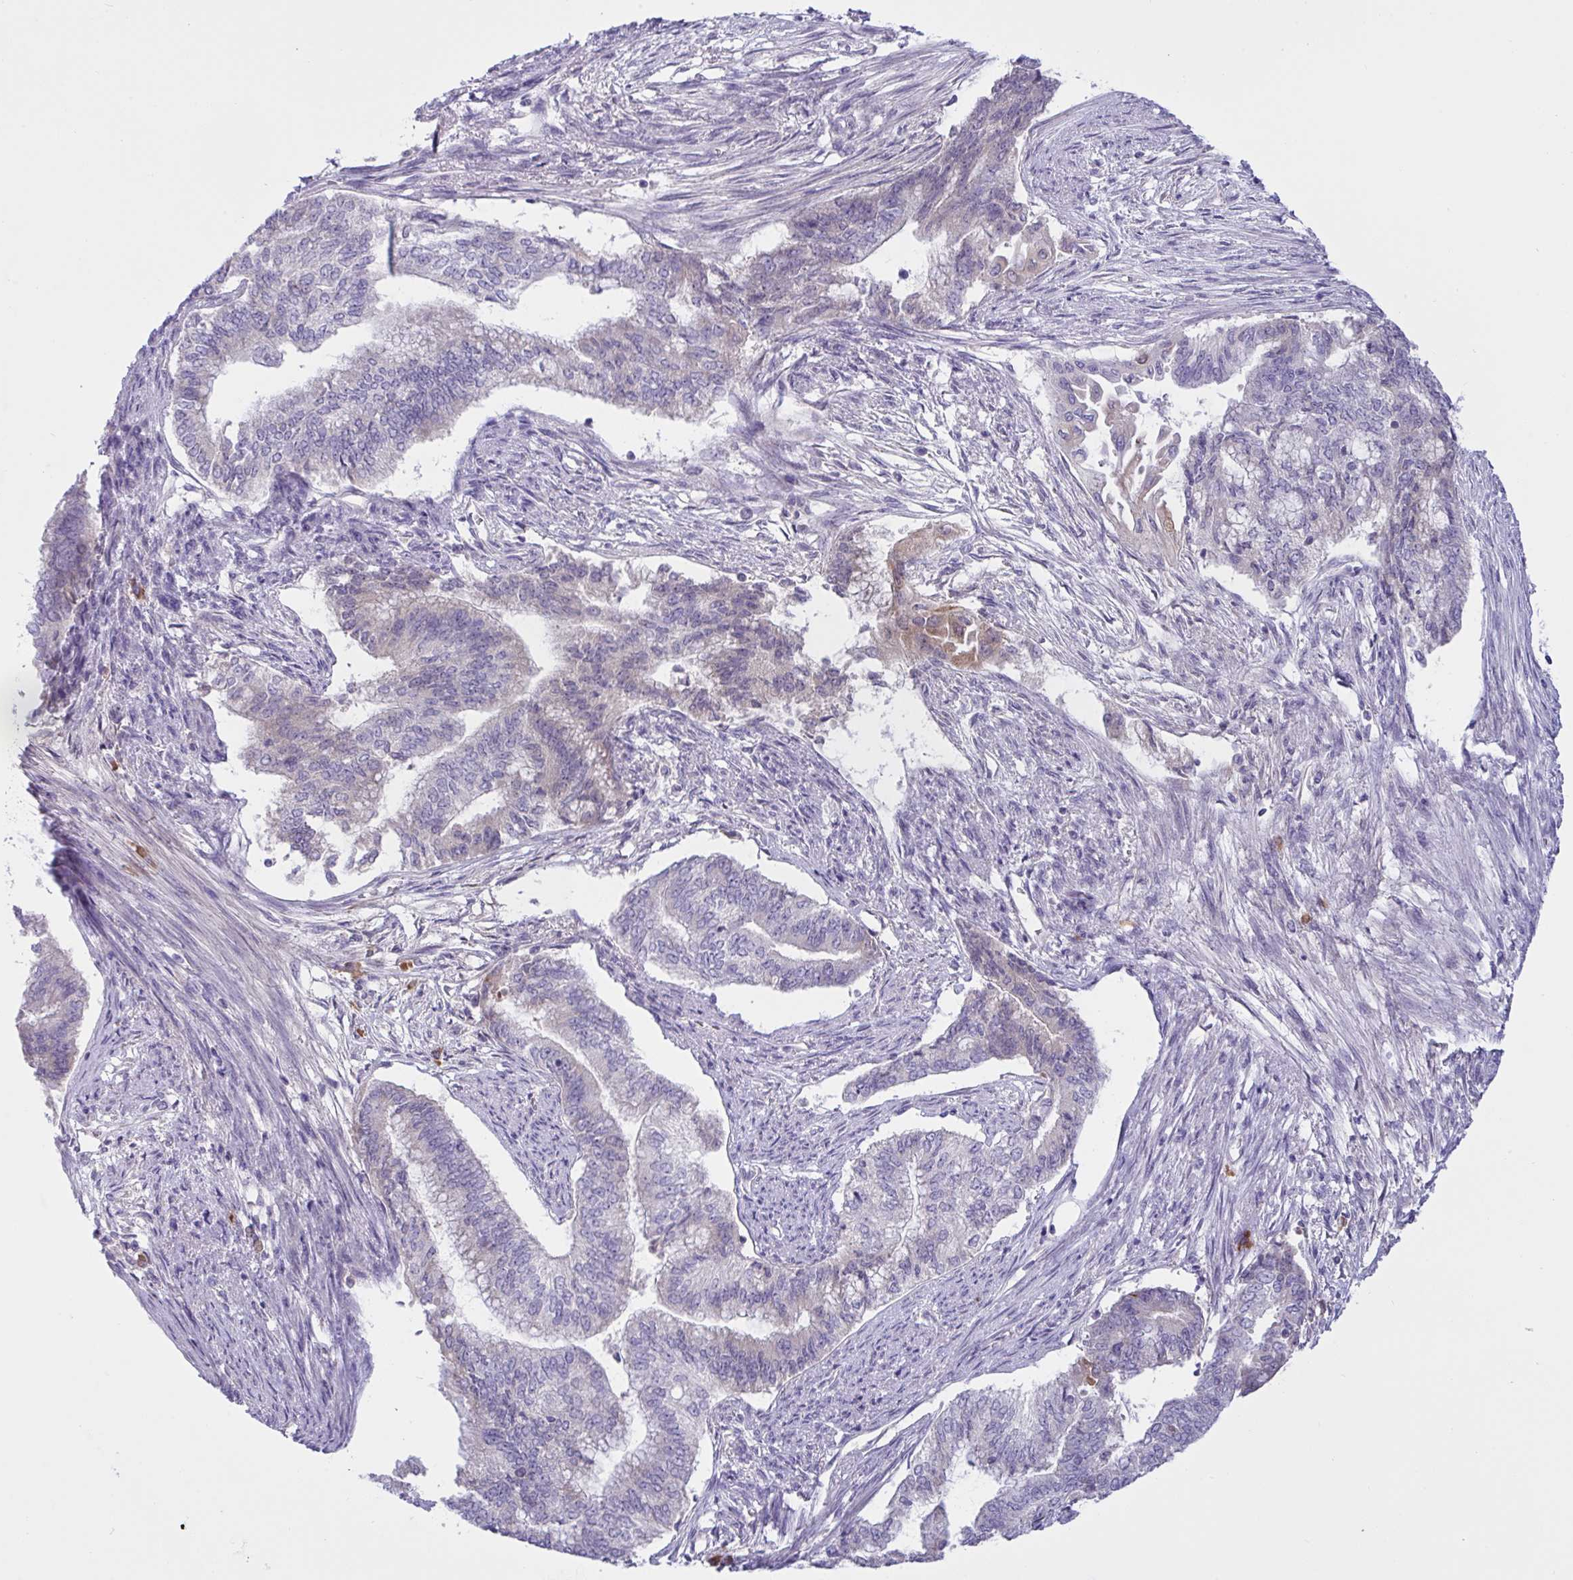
{"staining": {"intensity": "negative", "quantity": "none", "location": "none"}, "tissue": "endometrial cancer", "cell_type": "Tumor cells", "image_type": "cancer", "snomed": [{"axis": "morphology", "description": "Adenocarcinoma, NOS"}, {"axis": "topography", "description": "Endometrium"}], "caption": "The micrograph shows no significant staining in tumor cells of endometrial cancer (adenocarcinoma).", "gene": "TMEM41A", "patient": {"sex": "female", "age": 65}}